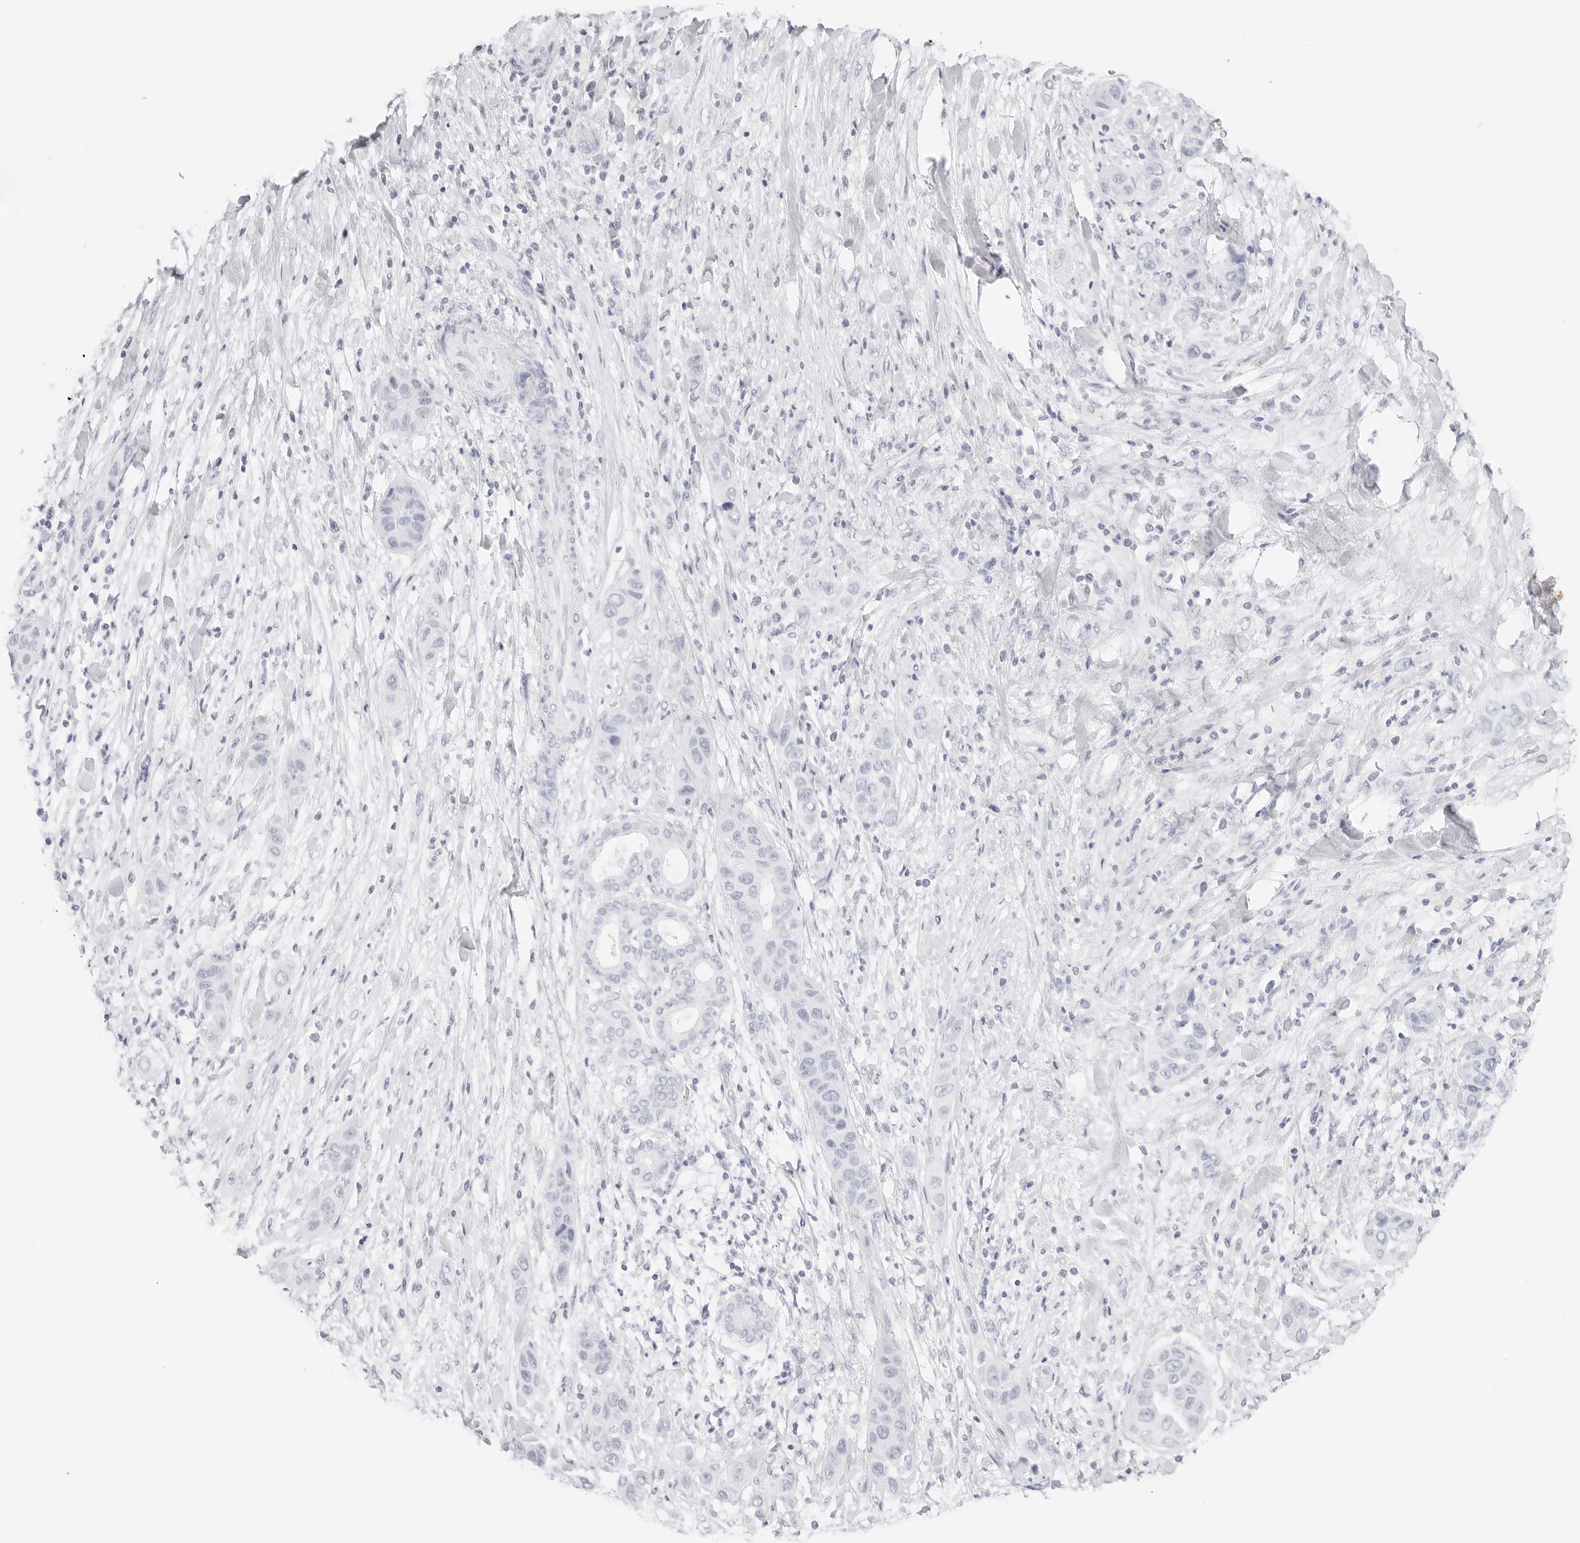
{"staining": {"intensity": "negative", "quantity": "none", "location": "none"}, "tissue": "liver cancer", "cell_type": "Tumor cells", "image_type": "cancer", "snomed": [{"axis": "morphology", "description": "Cholangiocarcinoma"}, {"axis": "topography", "description": "Liver"}], "caption": "Human liver cancer (cholangiocarcinoma) stained for a protein using immunohistochemistry (IHC) displays no staining in tumor cells.", "gene": "TFF2", "patient": {"sex": "female", "age": 52}}